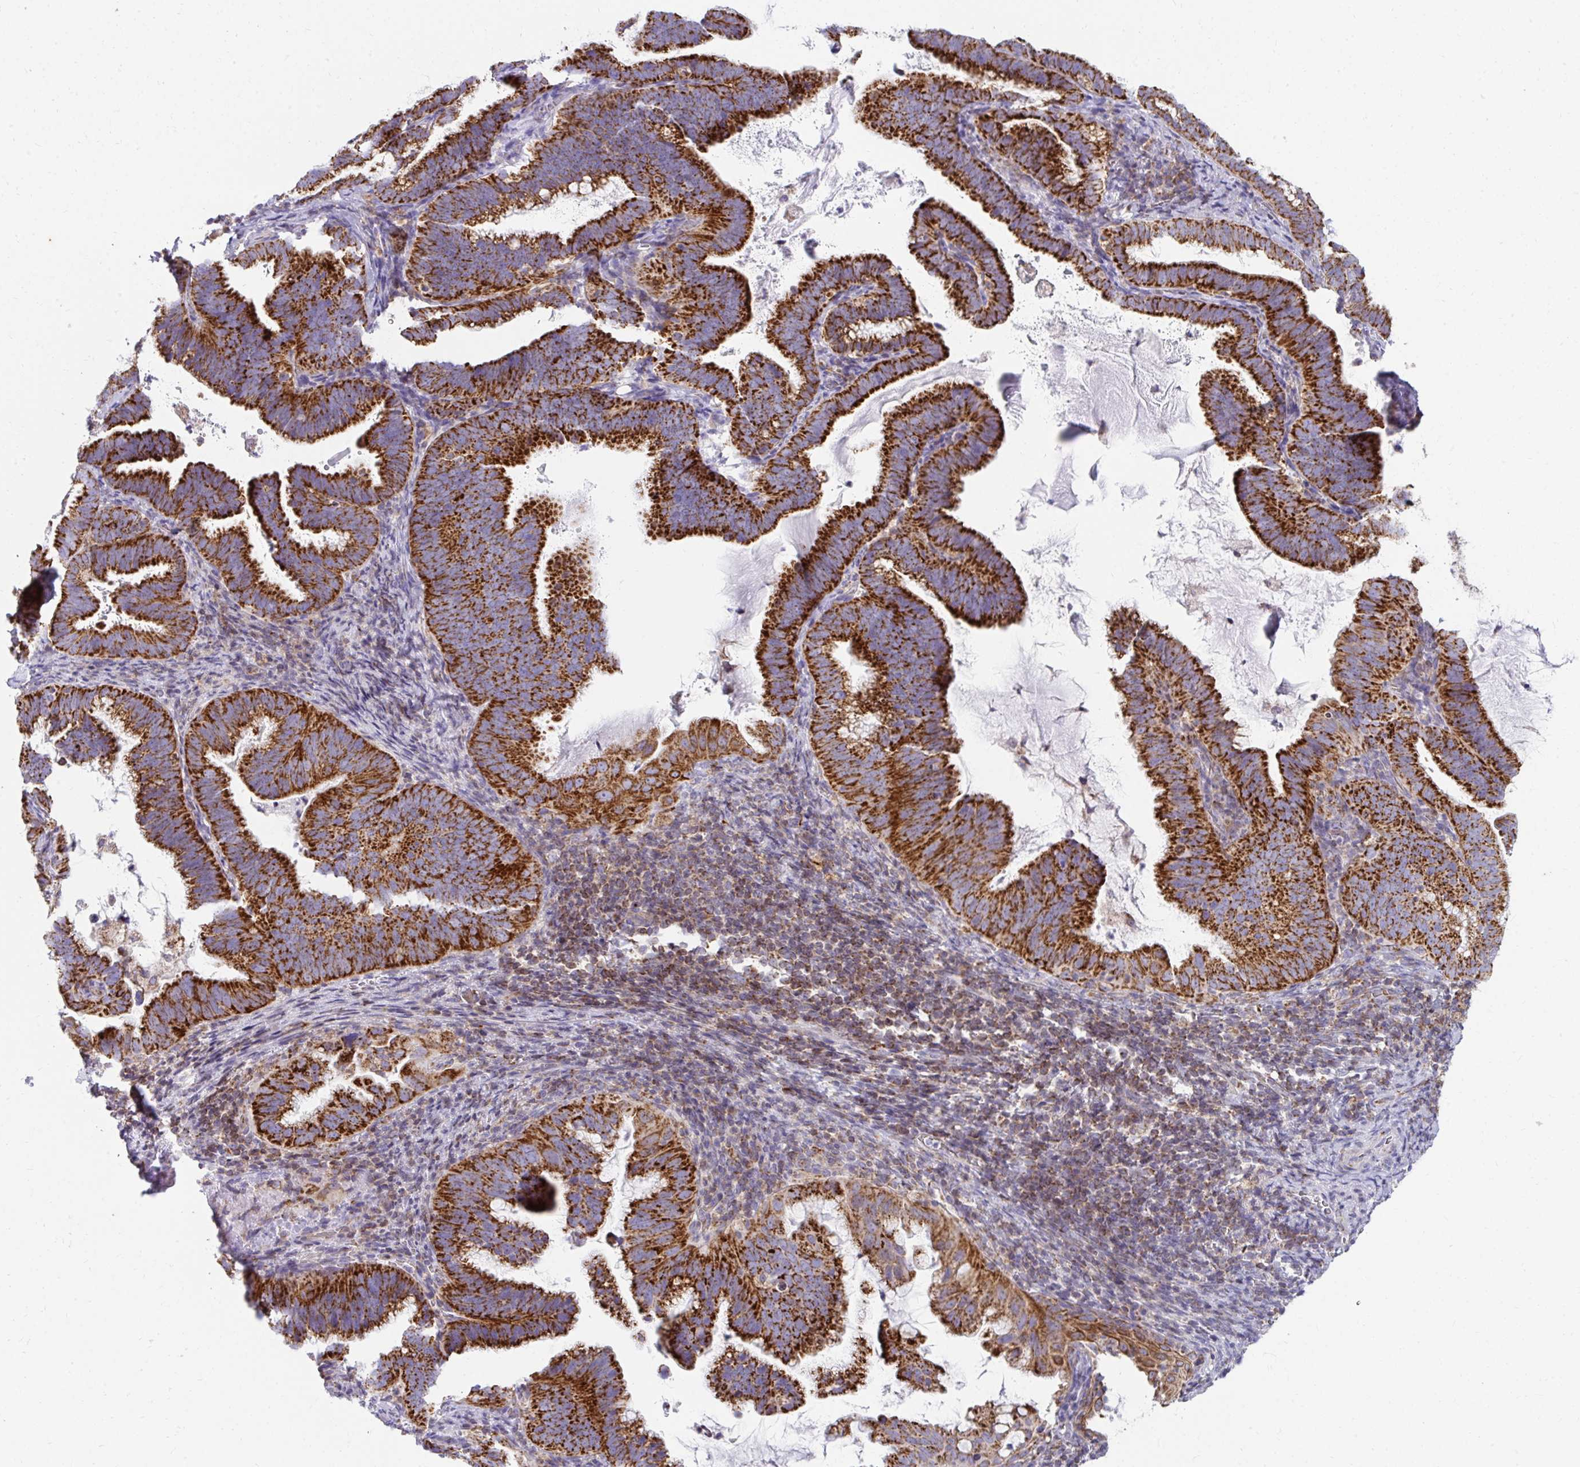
{"staining": {"intensity": "strong", "quantity": ">75%", "location": "cytoplasmic/membranous"}, "tissue": "cervical cancer", "cell_type": "Tumor cells", "image_type": "cancer", "snomed": [{"axis": "morphology", "description": "Adenocarcinoma, NOS"}, {"axis": "topography", "description": "Cervix"}], "caption": "IHC staining of cervical adenocarcinoma, which exhibits high levels of strong cytoplasmic/membranous expression in approximately >75% of tumor cells indicating strong cytoplasmic/membranous protein staining. The staining was performed using DAB (brown) for protein detection and nuclei were counterstained in hematoxylin (blue).", "gene": "EXOC5", "patient": {"sex": "female", "age": 61}}